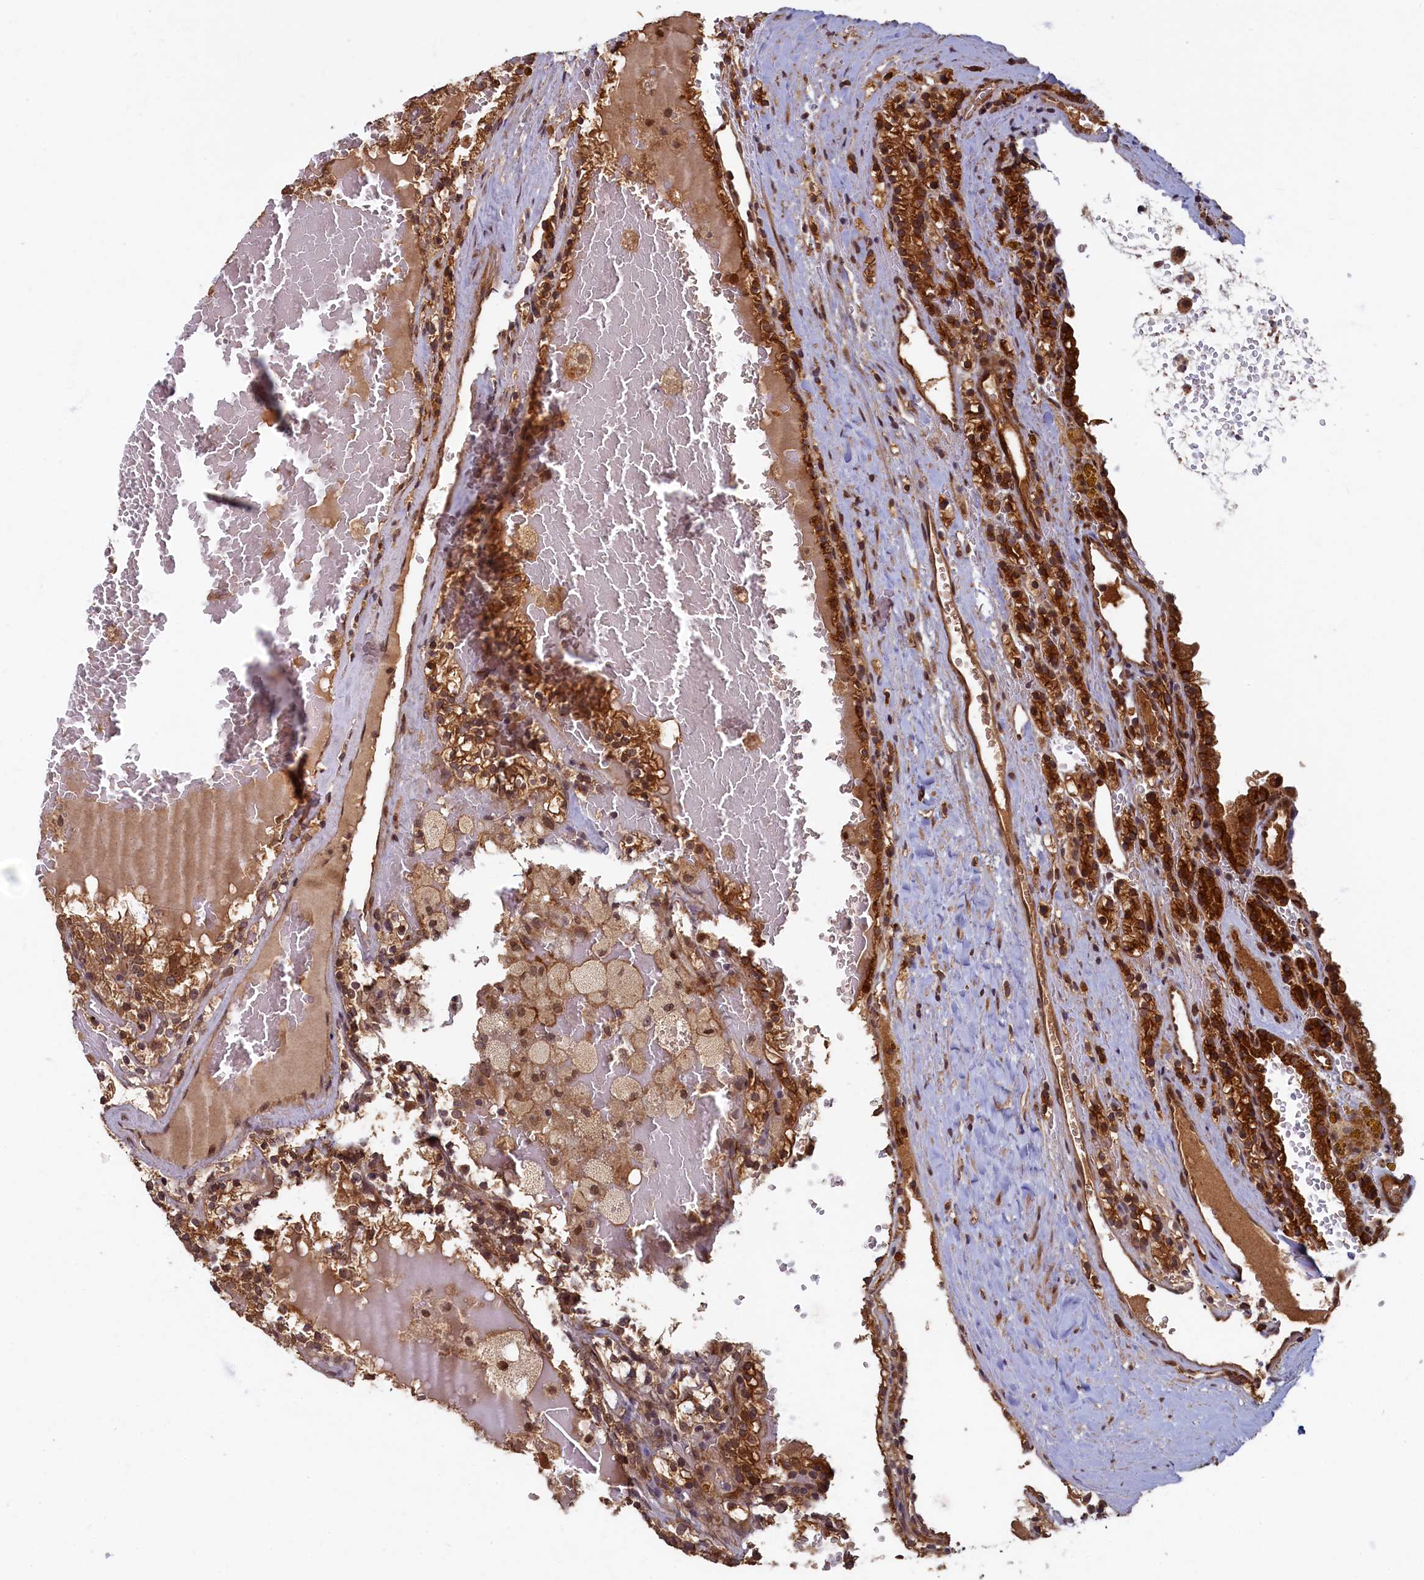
{"staining": {"intensity": "strong", "quantity": ">75%", "location": "cytoplasmic/membranous"}, "tissue": "renal cancer", "cell_type": "Tumor cells", "image_type": "cancer", "snomed": [{"axis": "morphology", "description": "Adenocarcinoma, NOS"}, {"axis": "topography", "description": "Kidney"}], "caption": "High-power microscopy captured an immunohistochemistry (IHC) histopathology image of renal cancer (adenocarcinoma), revealing strong cytoplasmic/membranous staining in about >75% of tumor cells.", "gene": "BRCA1", "patient": {"sex": "female", "age": 56}}